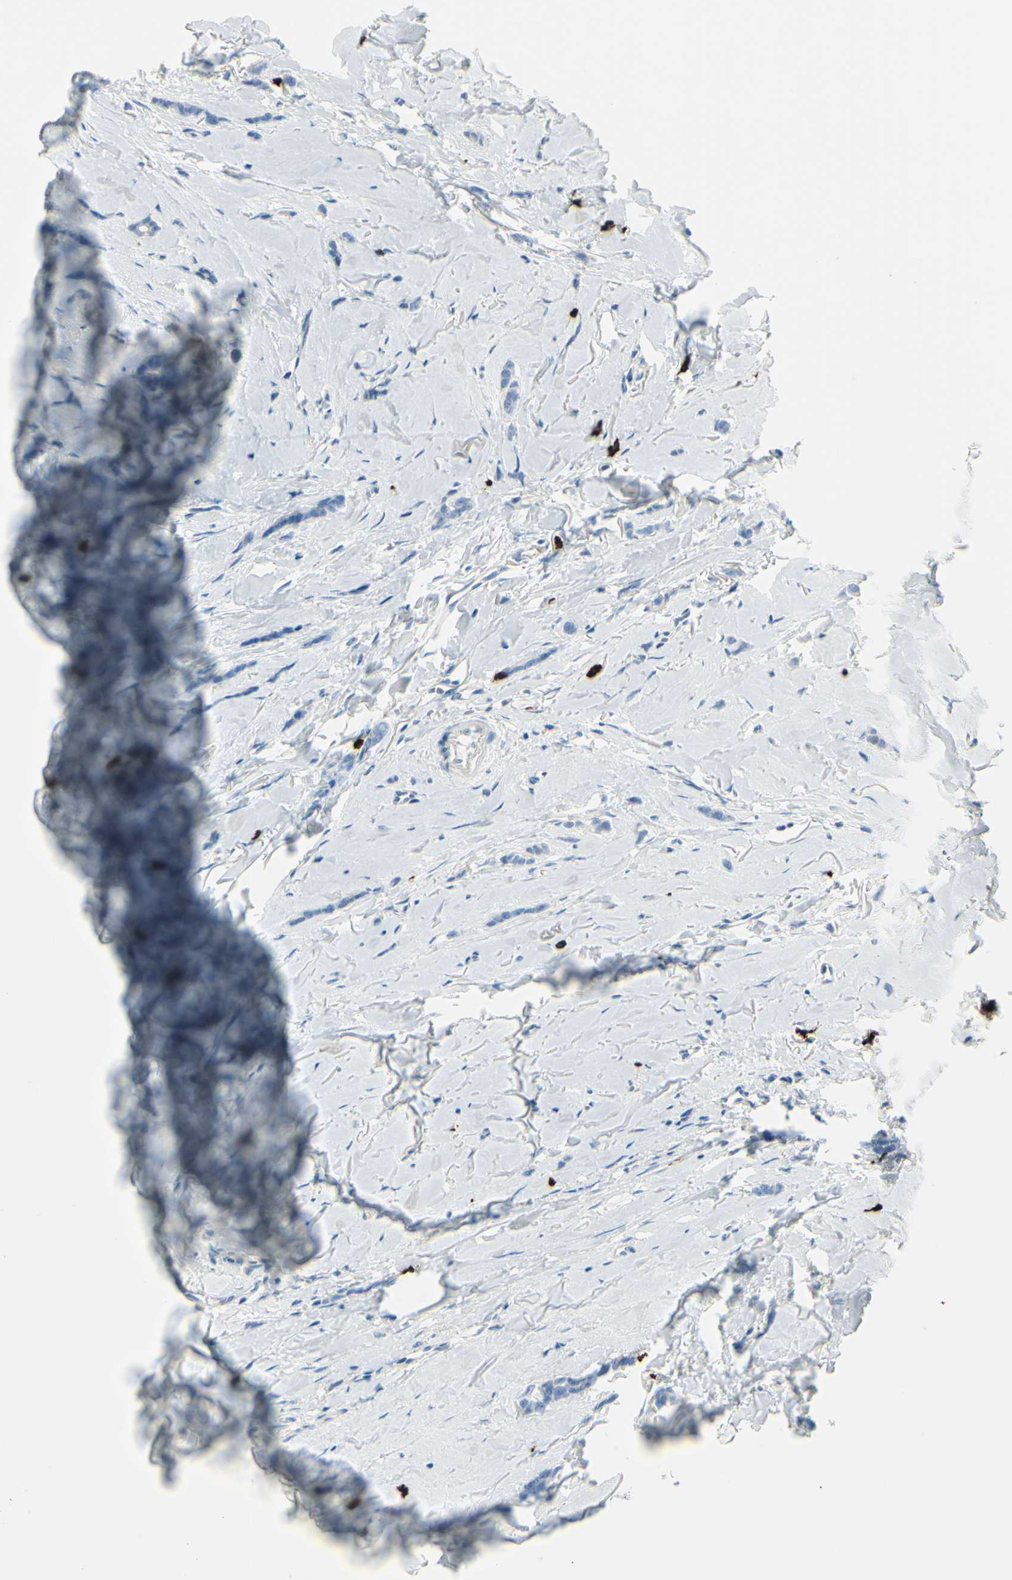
{"staining": {"intensity": "strong", "quantity": "<25%", "location": "cytoplasmic/membranous"}, "tissue": "breast cancer", "cell_type": "Tumor cells", "image_type": "cancer", "snomed": [{"axis": "morphology", "description": "Lobular carcinoma"}, {"axis": "topography", "description": "Skin"}, {"axis": "topography", "description": "Breast"}], "caption": "About <25% of tumor cells in breast cancer show strong cytoplasmic/membranous protein positivity as visualized by brown immunohistochemical staining.", "gene": "DLG4", "patient": {"sex": "female", "age": 46}}